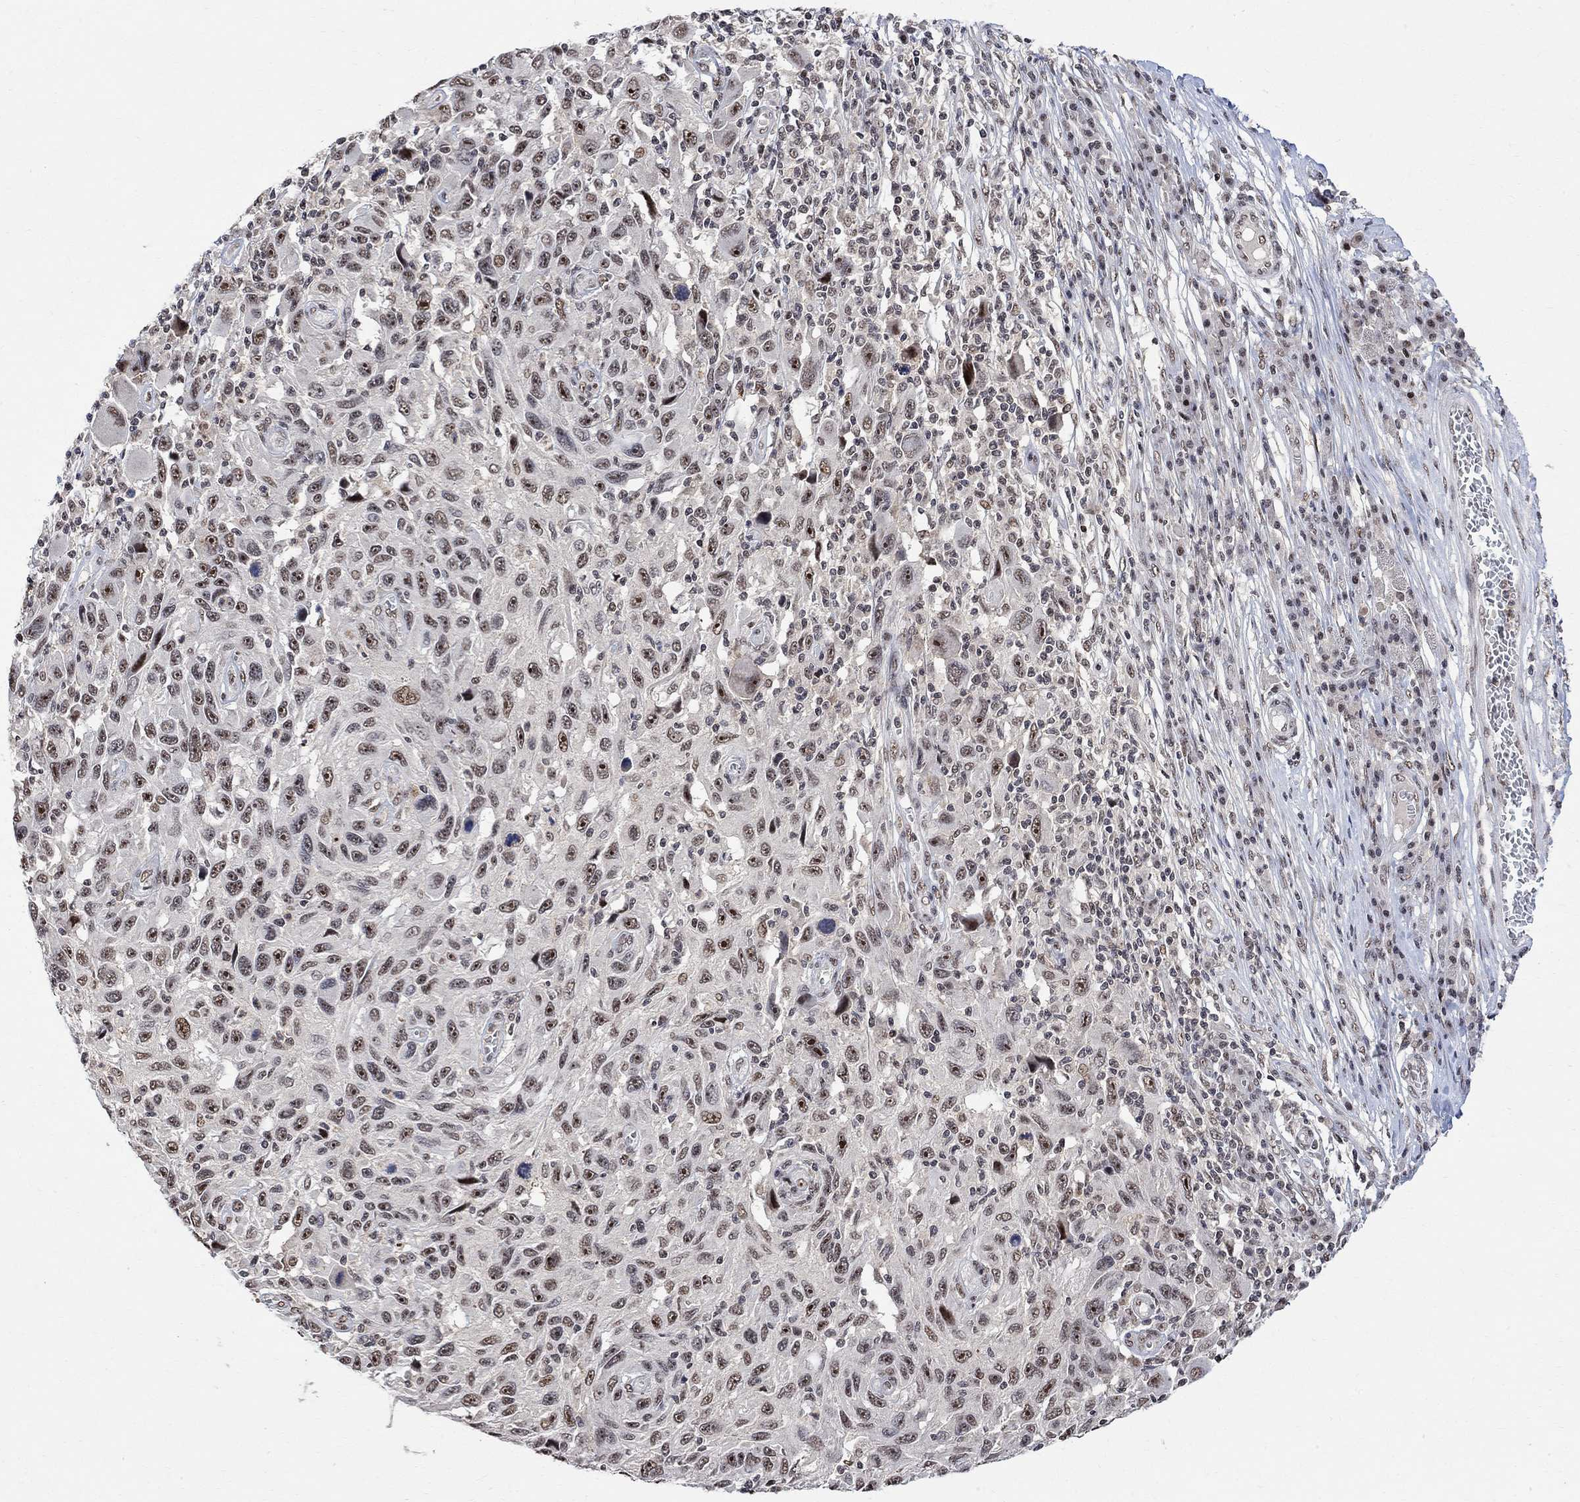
{"staining": {"intensity": "moderate", "quantity": "<25%", "location": "nuclear"}, "tissue": "melanoma", "cell_type": "Tumor cells", "image_type": "cancer", "snomed": [{"axis": "morphology", "description": "Malignant melanoma, NOS"}, {"axis": "topography", "description": "Skin"}], "caption": "Immunohistochemistry micrograph of malignant melanoma stained for a protein (brown), which exhibits low levels of moderate nuclear staining in about <25% of tumor cells.", "gene": "E4F1", "patient": {"sex": "male", "age": 53}}